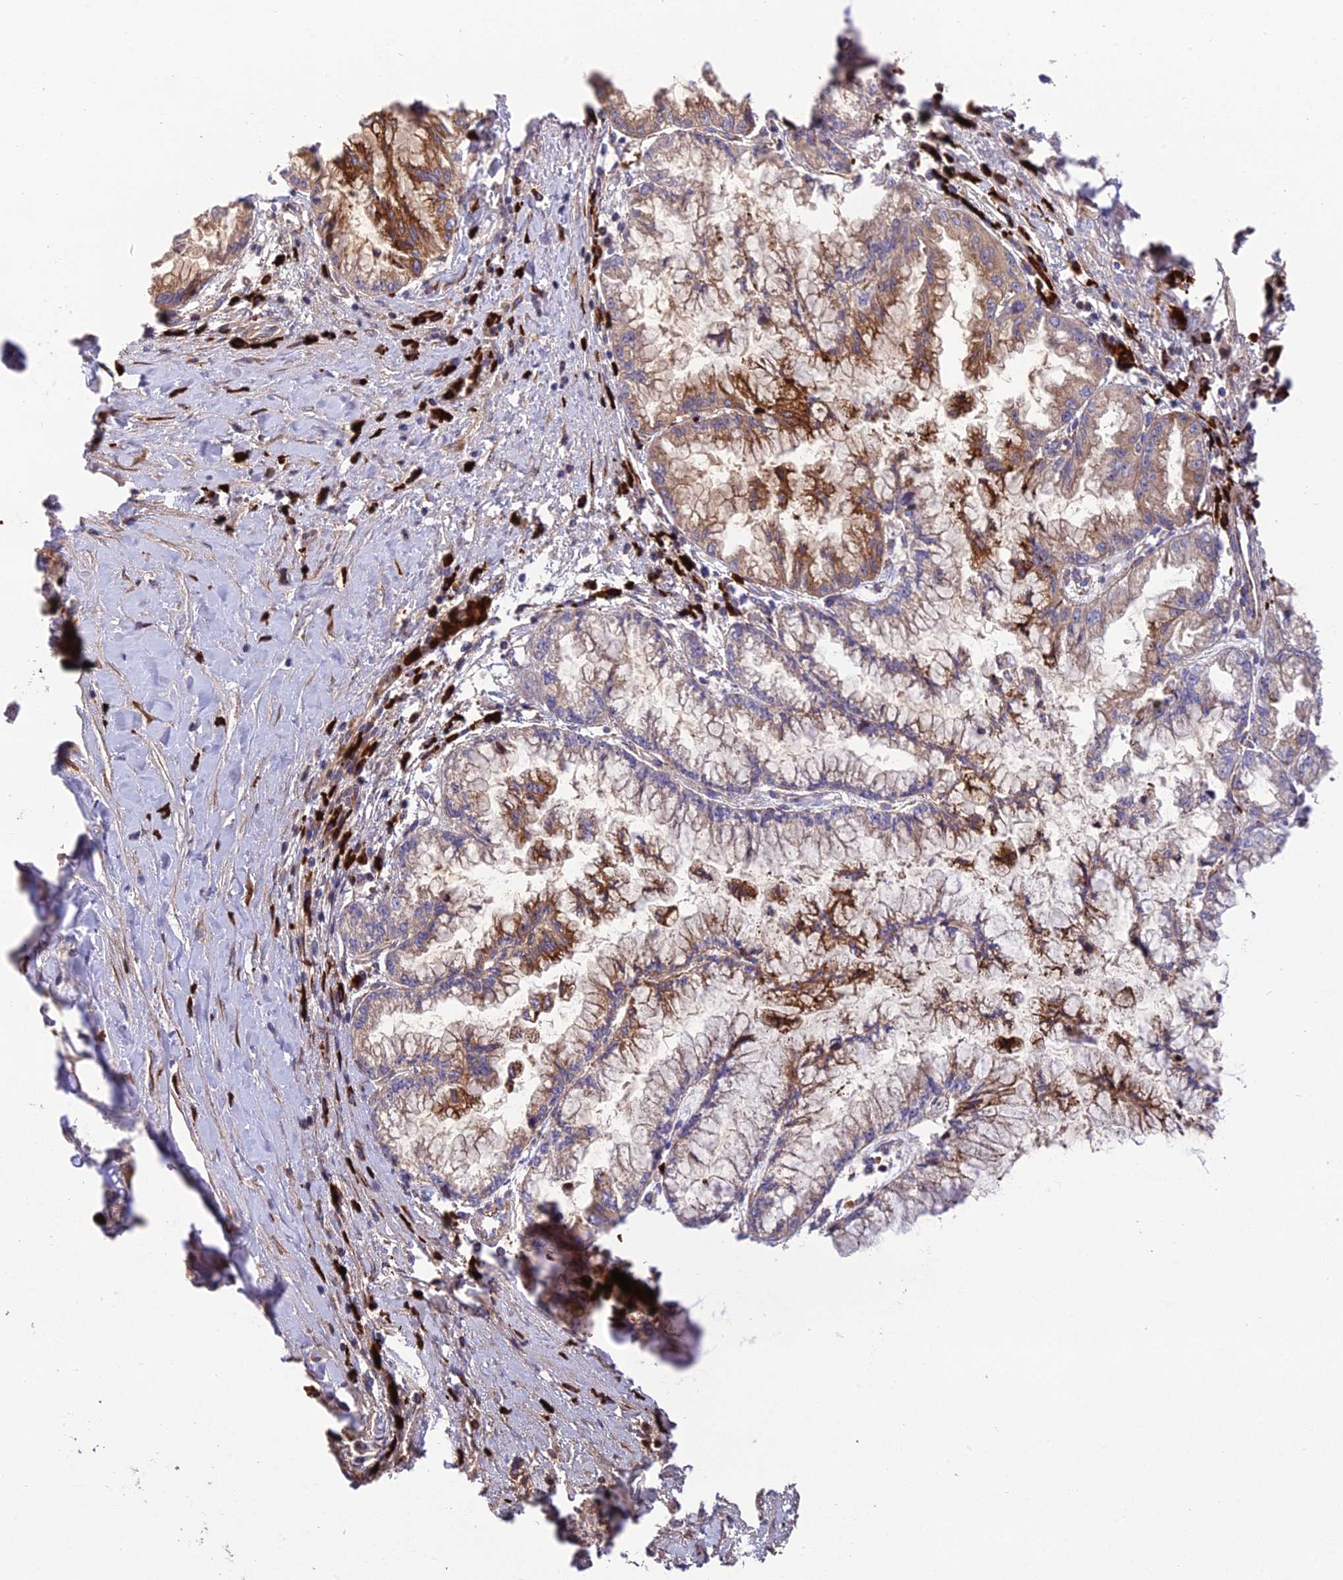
{"staining": {"intensity": "moderate", "quantity": "25%-75%", "location": "cytoplasmic/membranous"}, "tissue": "pancreatic cancer", "cell_type": "Tumor cells", "image_type": "cancer", "snomed": [{"axis": "morphology", "description": "Adenocarcinoma, NOS"}, {"axis": "topography", "description": "Pancreas"}], "caption": "Pancreatic cancer (adenocarcinoma) stained with IHC shows moderate cytoplasmic/membranous expression in approximately 25%-75% of tumor cells. Nuclei are stained in blue.", "gene": "CPSF4L", "patient": {"sex": "male", "age": 73}}